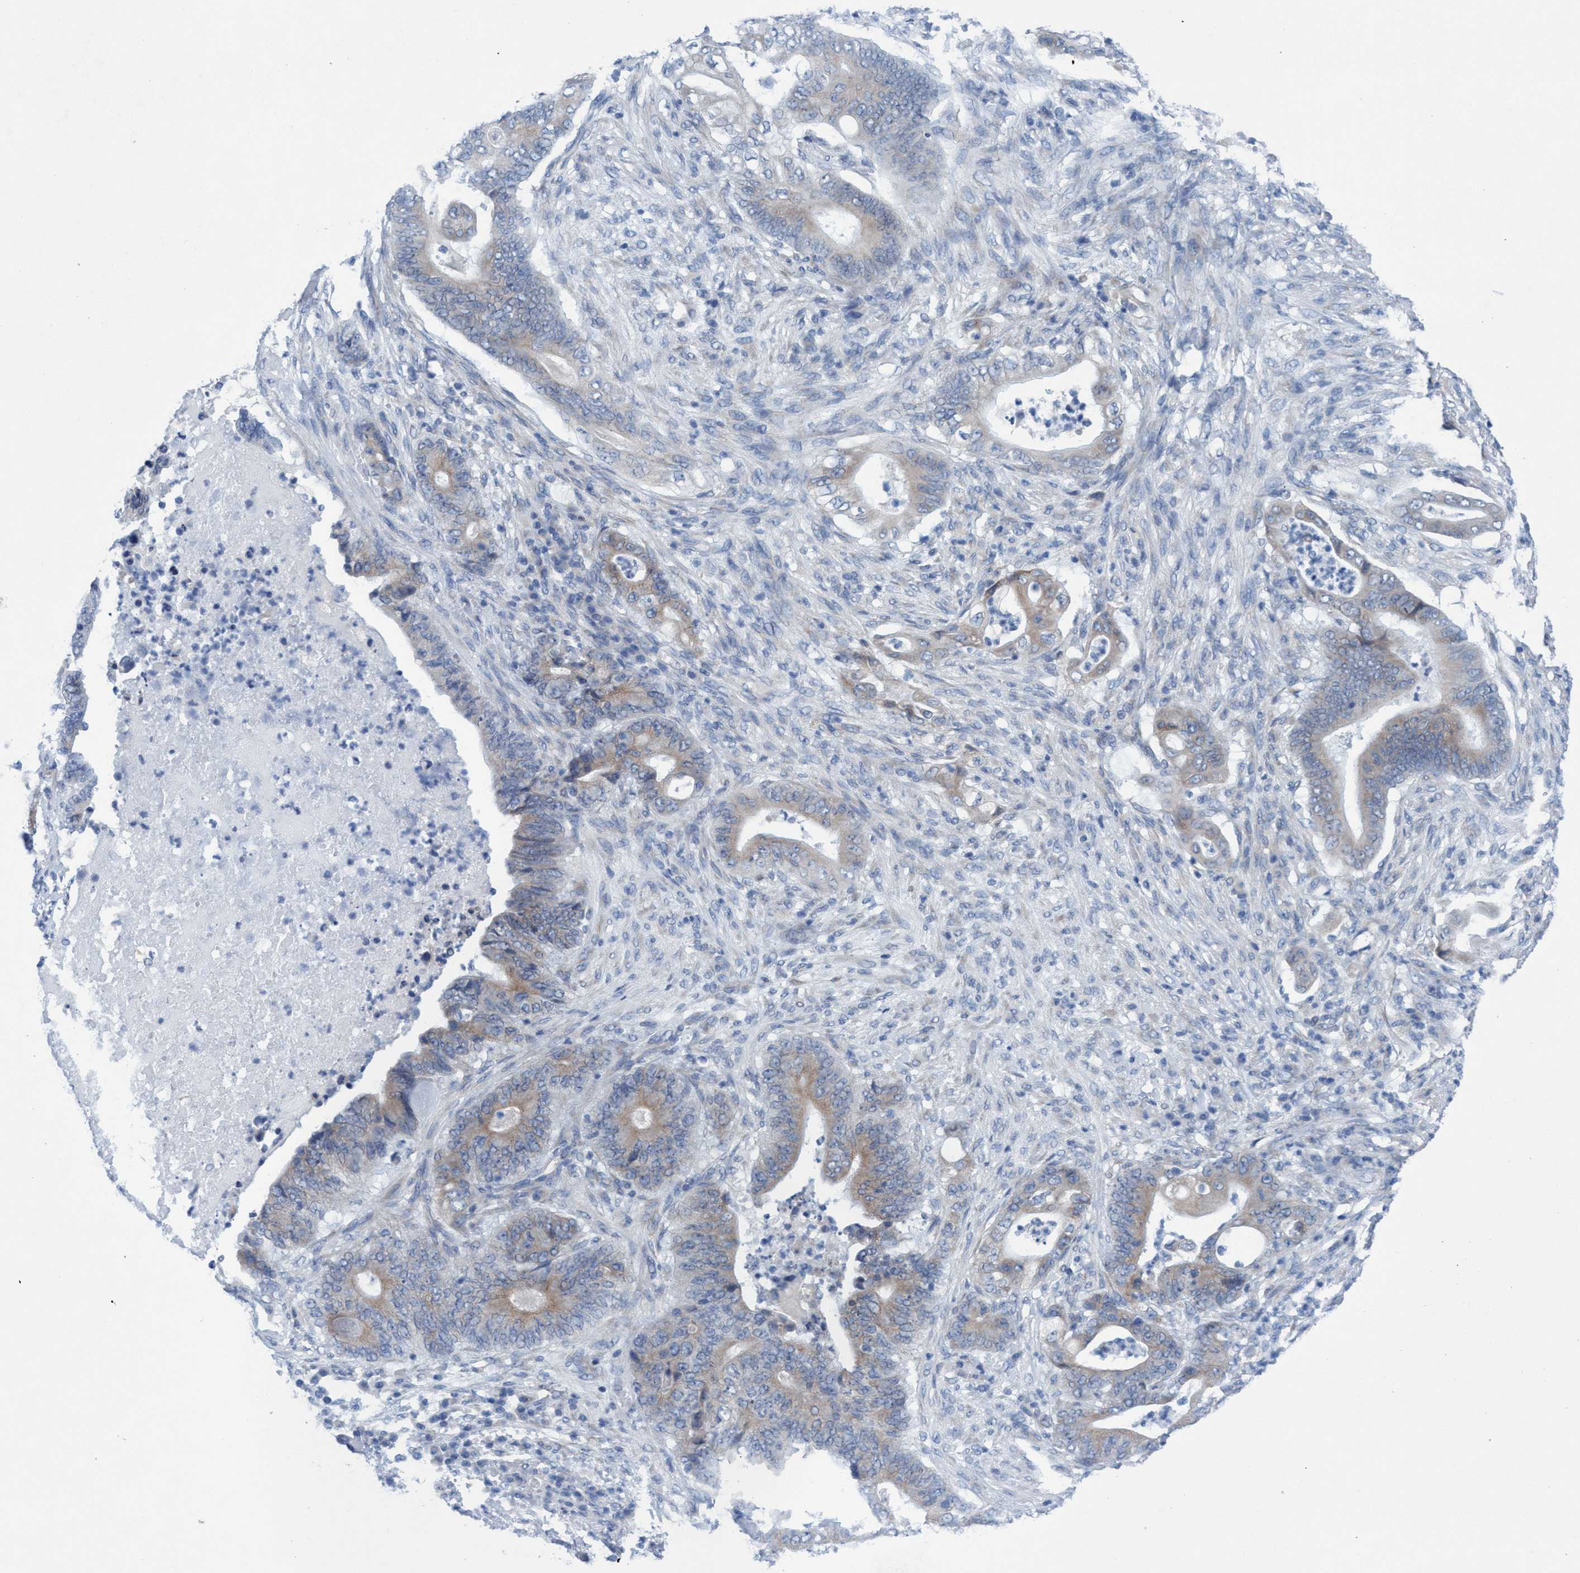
{"staining": {"intensity": "weak", "quantity": ">75%", "location": "cytoplasmic/membranous"}, "tissue": "stomach cancer", "cell_type": "Tumor cells", "image_type": "cancer", "snomed": [{"axis": "morphology", "description": "Adenocarcinoma, NOS"}, {"axis": "topography", "description": "Stomach"}], "caption": "A low amount of weak cytoplasmic/membranous staining is appreciated in about >75% of tumor cells in stomach cancer (adenocarcinoma) tissue. The protein of interest is stained brown, and the nuclei are stained in blue (DAB IHC with brightfield microscopy, high magnification).", "gene": "RSAD1", "patient": {"sex": "female", "age": 73}}